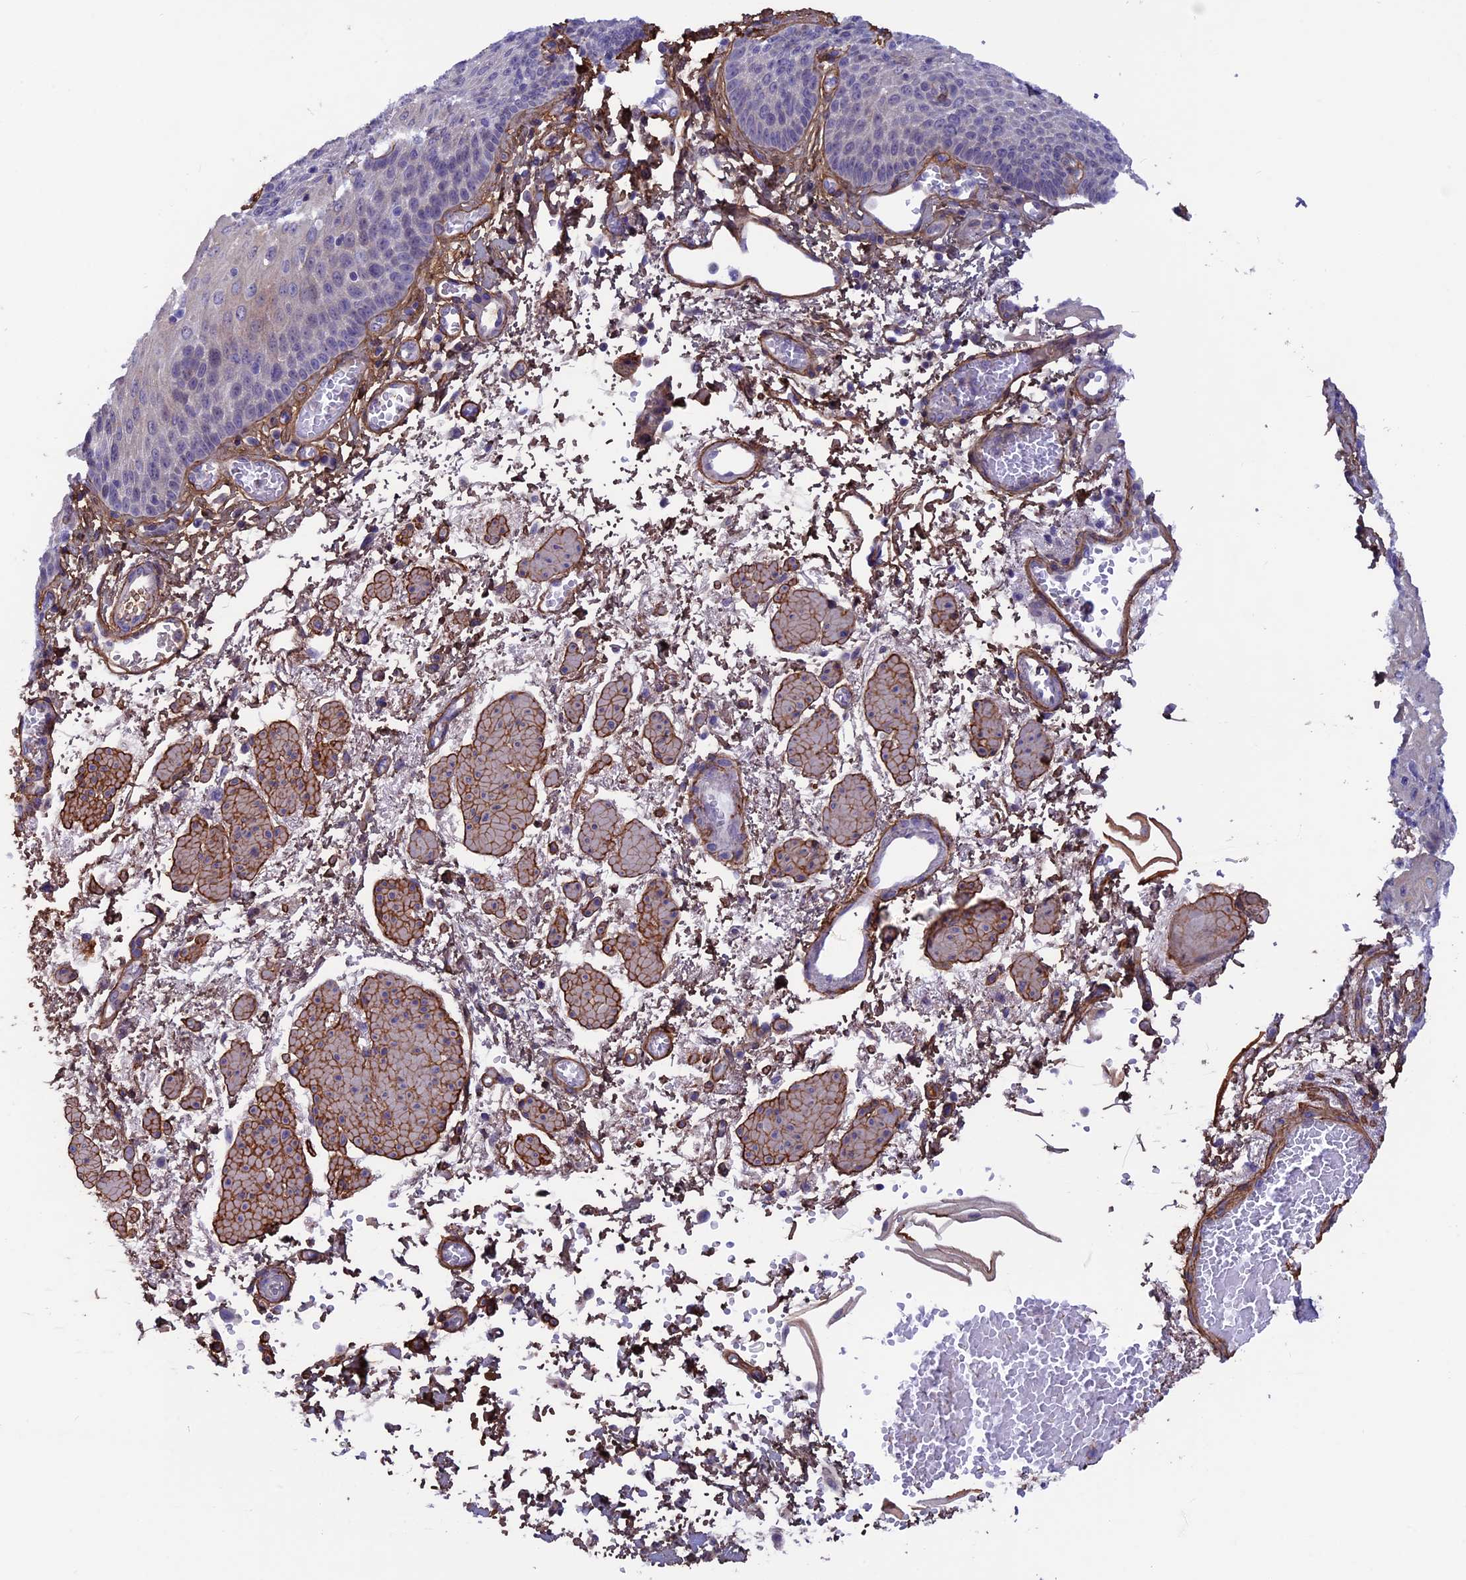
{"staining": {"intensity": "negative", "quantity": "none", "location": "none"}, "tissue": "esophagus", "cell_type": "Squamous epithelial cells", "image_type": "normal", "snomed": [{"axis": "morphology", "description": "Normal tissue, NOS"}, {"axis": "topography", "description": "Esophagus"}], "caption": "Esophagus stained for a protein using IHC displays no positivity squamous epithelial cells.", "gene": "COL4A3", "patient": {"sex": "male", "age": 81}}